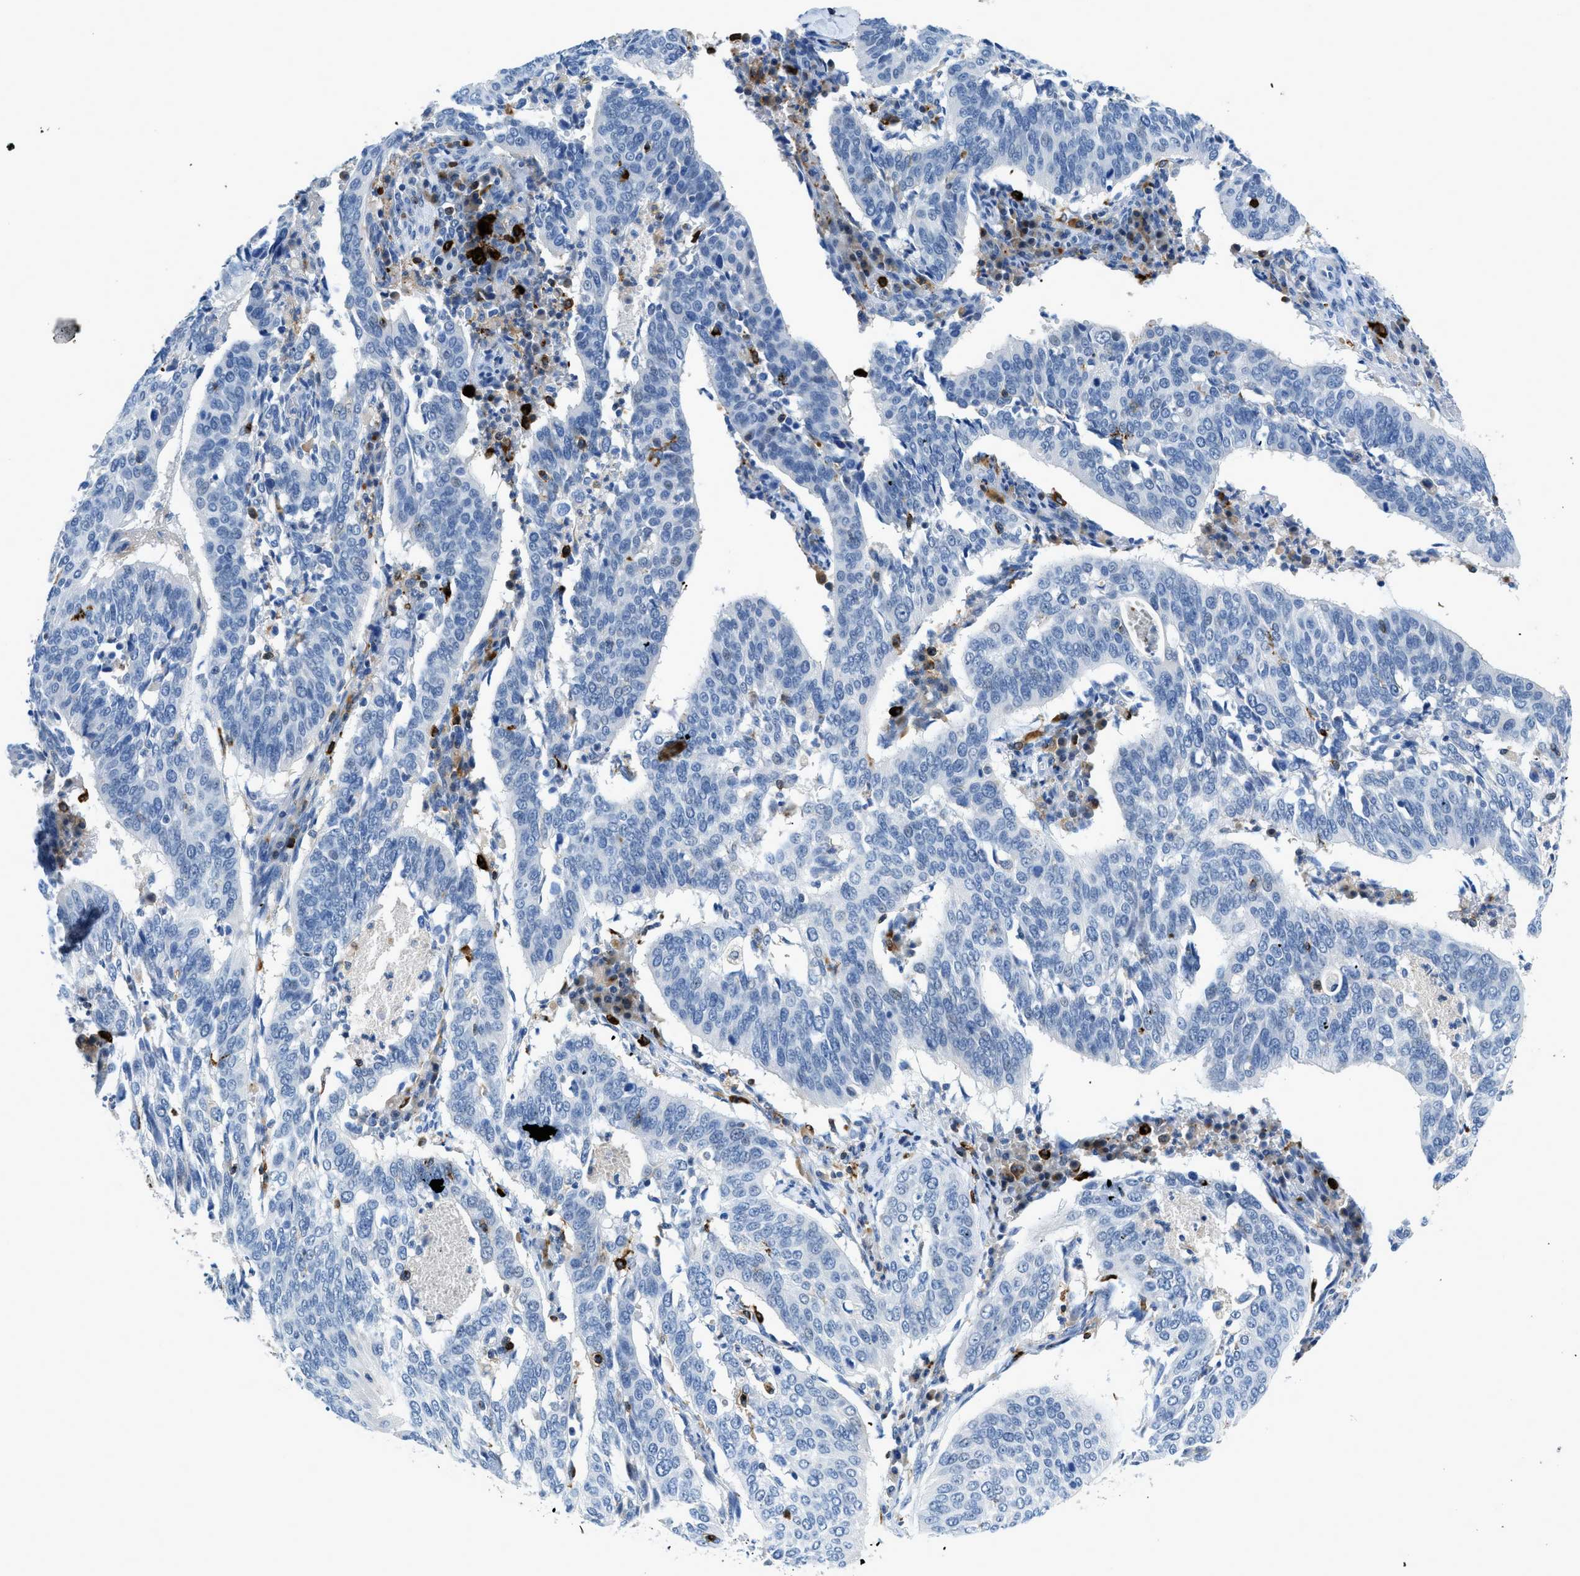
{"staining": {"intensity": "negative", "quantity": "none", "location": "none"}, "tissue": "cervical cancer", "cell_type": "Tumor cells", "image_type": "cancer", "snomed": [{"axis": "morphology", "description": "Normal tissue, NOS"}, {"axis": "morphology", "description": "Squamous cell carcinoma, NOS"}, {"axis": "topography", "description": "Cervix"}], "caption": "IHC histopathology image of neoplastic tissue: cervical squamous cell carcinoma stained with DAB displays no significant protein expression in tumor cells. Nuclei are stained in blue.", "gene": "CD226", "patient": {"sex": "female", "age": 39}}